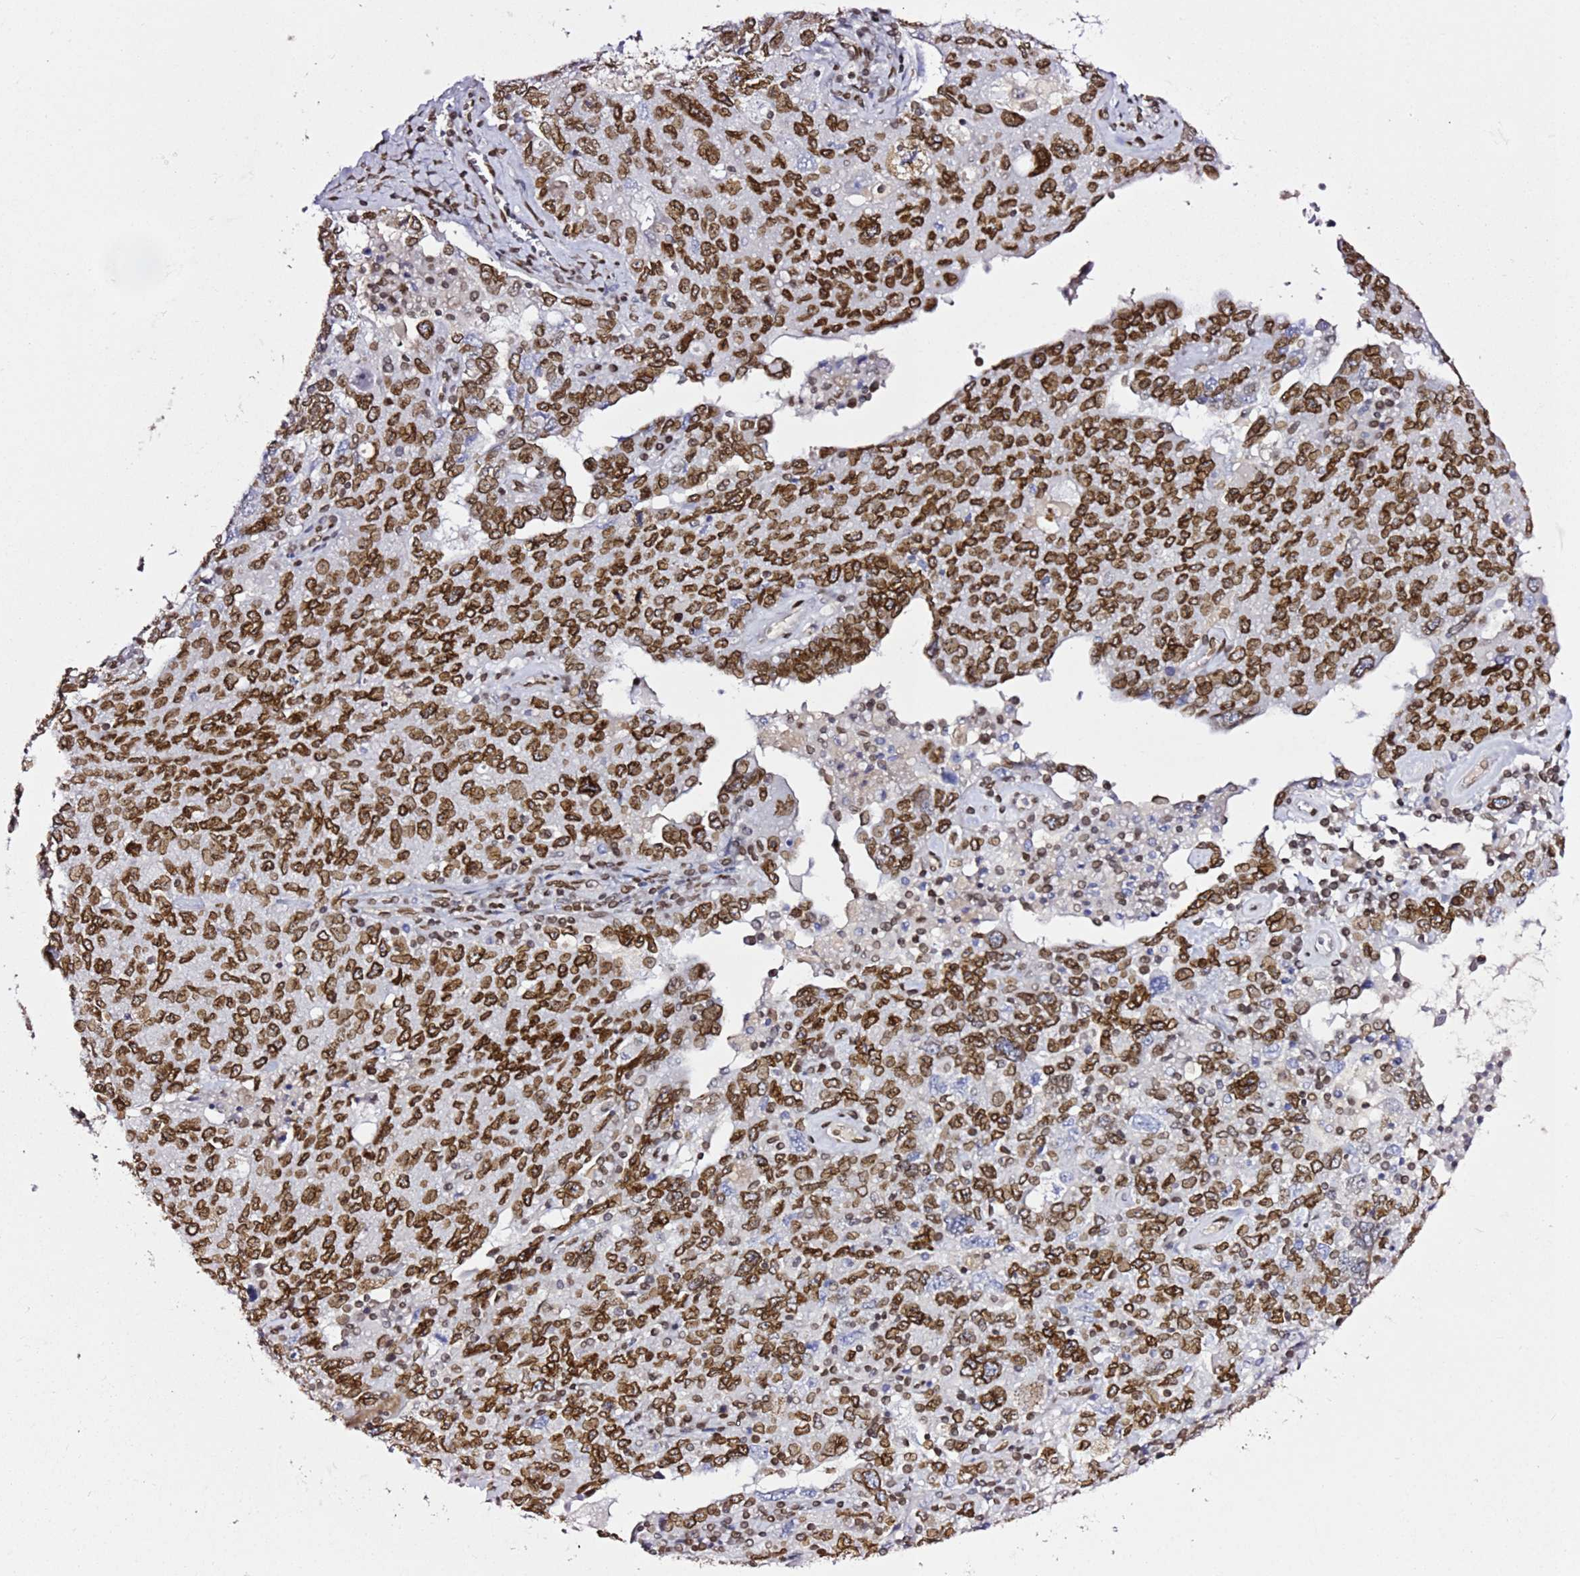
{"staining": {"intensity": "strong", "quantity": ">75%", "location": "cytoplasmic/membranous,nuclear"}, "tissue": "ovarian cancer", "cell_type": "Tumor cells", "image_type": "cancer", "snomed": [{"axis": "morphology", "description": "Carcinoma, endometroid"}, {"axis": "topography", "description": "Ovary"}], "caption": "Protein staining demonstrates strong cytoplasmic/membranous and nuclear positivity in approximately >75% of tumor cells in ovarian endometroid carcinoma.", "gene": "POU6F1", "patient": {"sex": "female", "age": 62}}